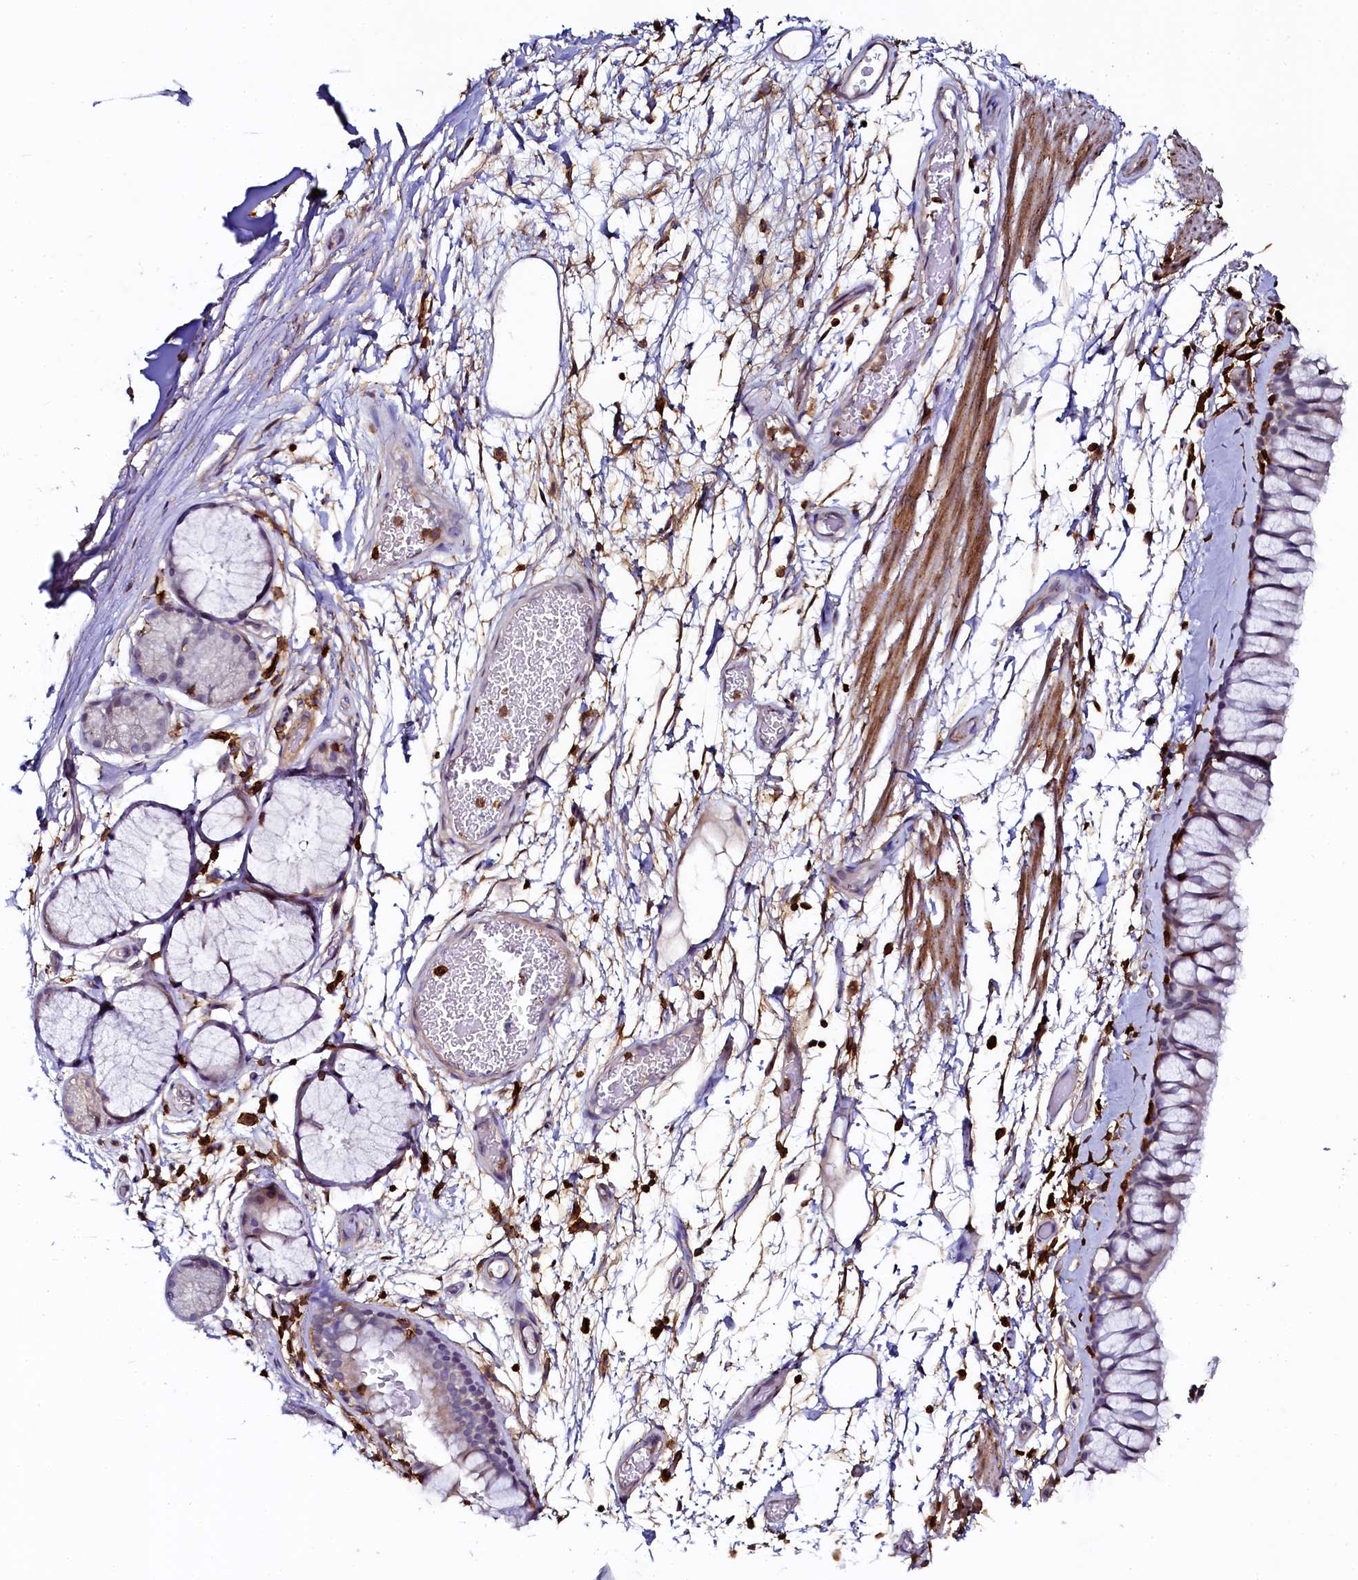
{"staining": {"intensity": "negative", "quantity": "none", "location": "none"}, "tissue": "bronchus", "cell_type": "Respiratory epithelial cells", "image_type": "normal", "snomed": [{"axis": "morphology", "description": "Normal tissue, NOS"}, {"axis": "topography", "description": "Bronchus"}], "caption": "This is an IHC photomicrograph of unremarkable bronchus. There is no staining in respiratory epithelial cells.", "gene": "AAAS", "patient": {"sex": "male", "age": 65}}